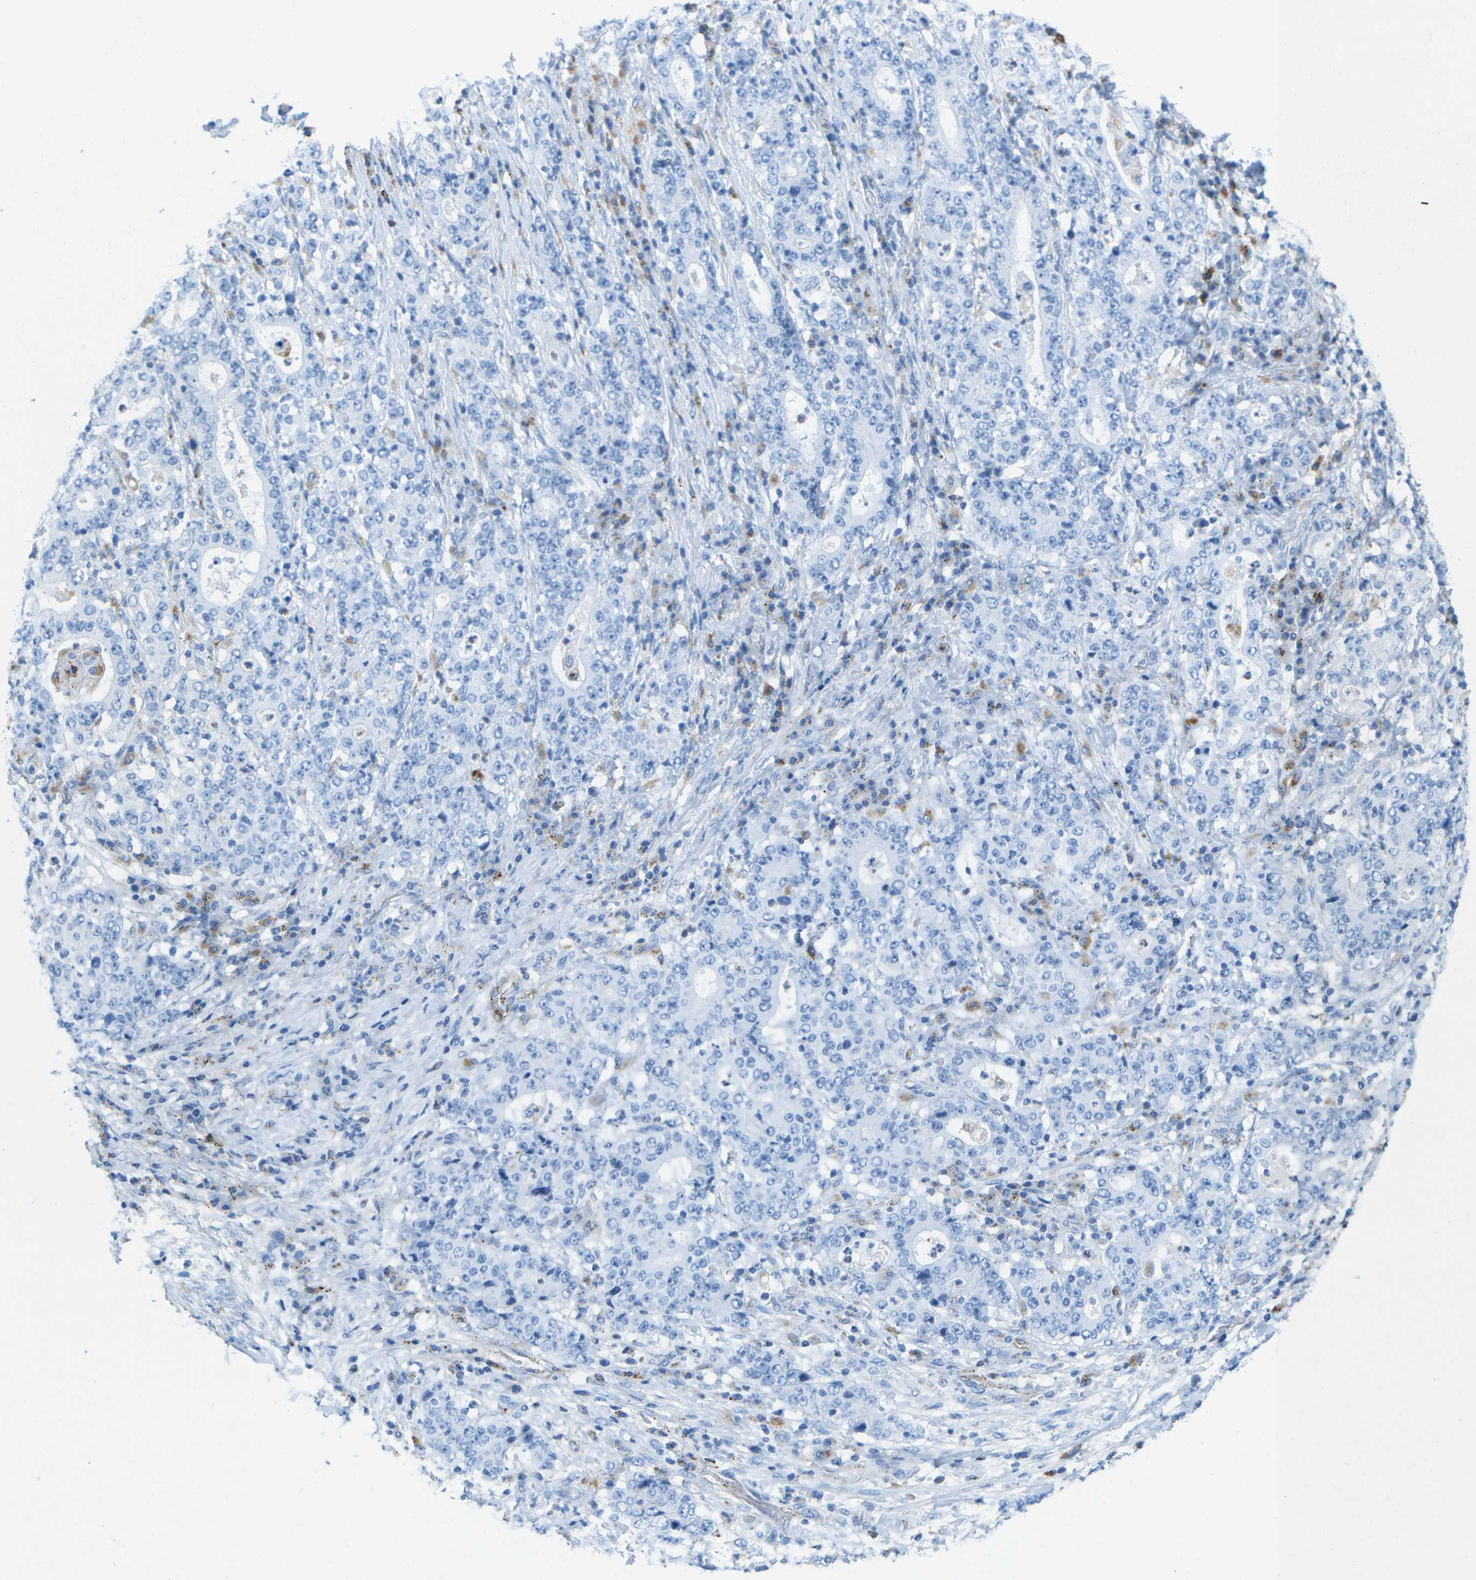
{"staining": {"intensity": "negative", "quantity": "none", "location": "none"}, "tissue": "stomach cancer", "cell_type": "Tumor cells", "image_type": "cancer", "snomed": [{"axis": "morphology", "description": "Normal tissue, NOS"}, {"axis": "morphology", "description": "Adenocarcinoma, NOS"}, {"axis": "topography", "description": "Stomach, upper"}, {"axis": "topography", "description": "Stomach"}], "caption": "This is an immunohistochemistry micrograph of stomach cancer. There is no positivity in tumor cells.", "gene": "PRCP", "patient": {"sex": "male", "age": 59}}